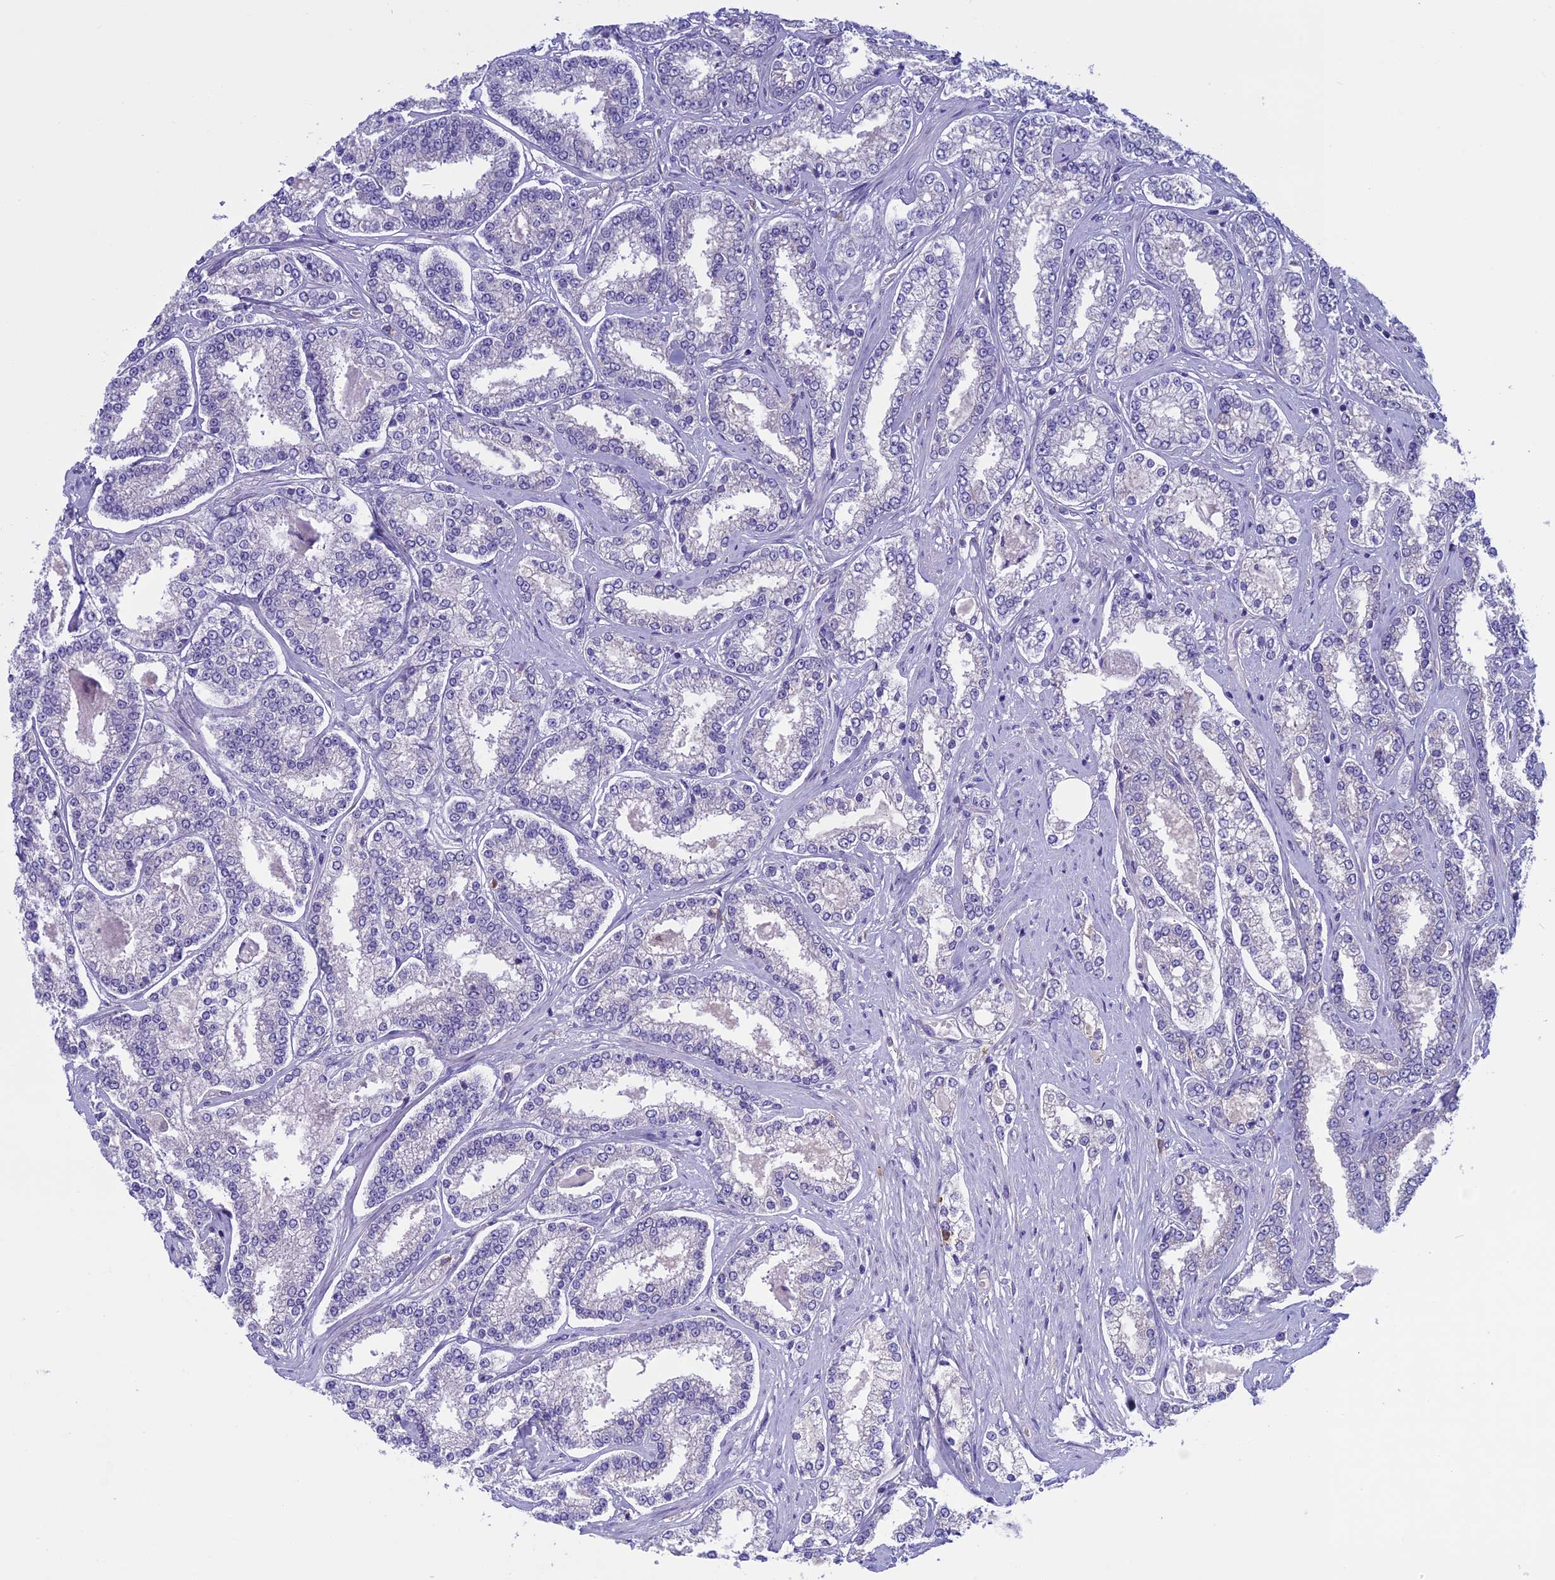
{"staining": {"intensity": "negative", "quantity": "none", "location": "none"}, "tissue": "prostate cancer", "cell_type": "Tumor cells", "image_type": "cancer", "snomed": [{"axis": "morphology", "description": "Normal tissue, NOS"}, {"axis": "morphology", "description": "Adenocarcinoma, High grade"}, {"axis": "topography", "description": "Prostate"}], "caption": "DAB (3,3'-diaminobenzidine) immunohistochemical staining of adenocarcinoma (high-grade) (prostate) exhibits no significant staining in tumor cells.", "gene": "DCTN5", "patient": {"sex": "male", "age": 83}}